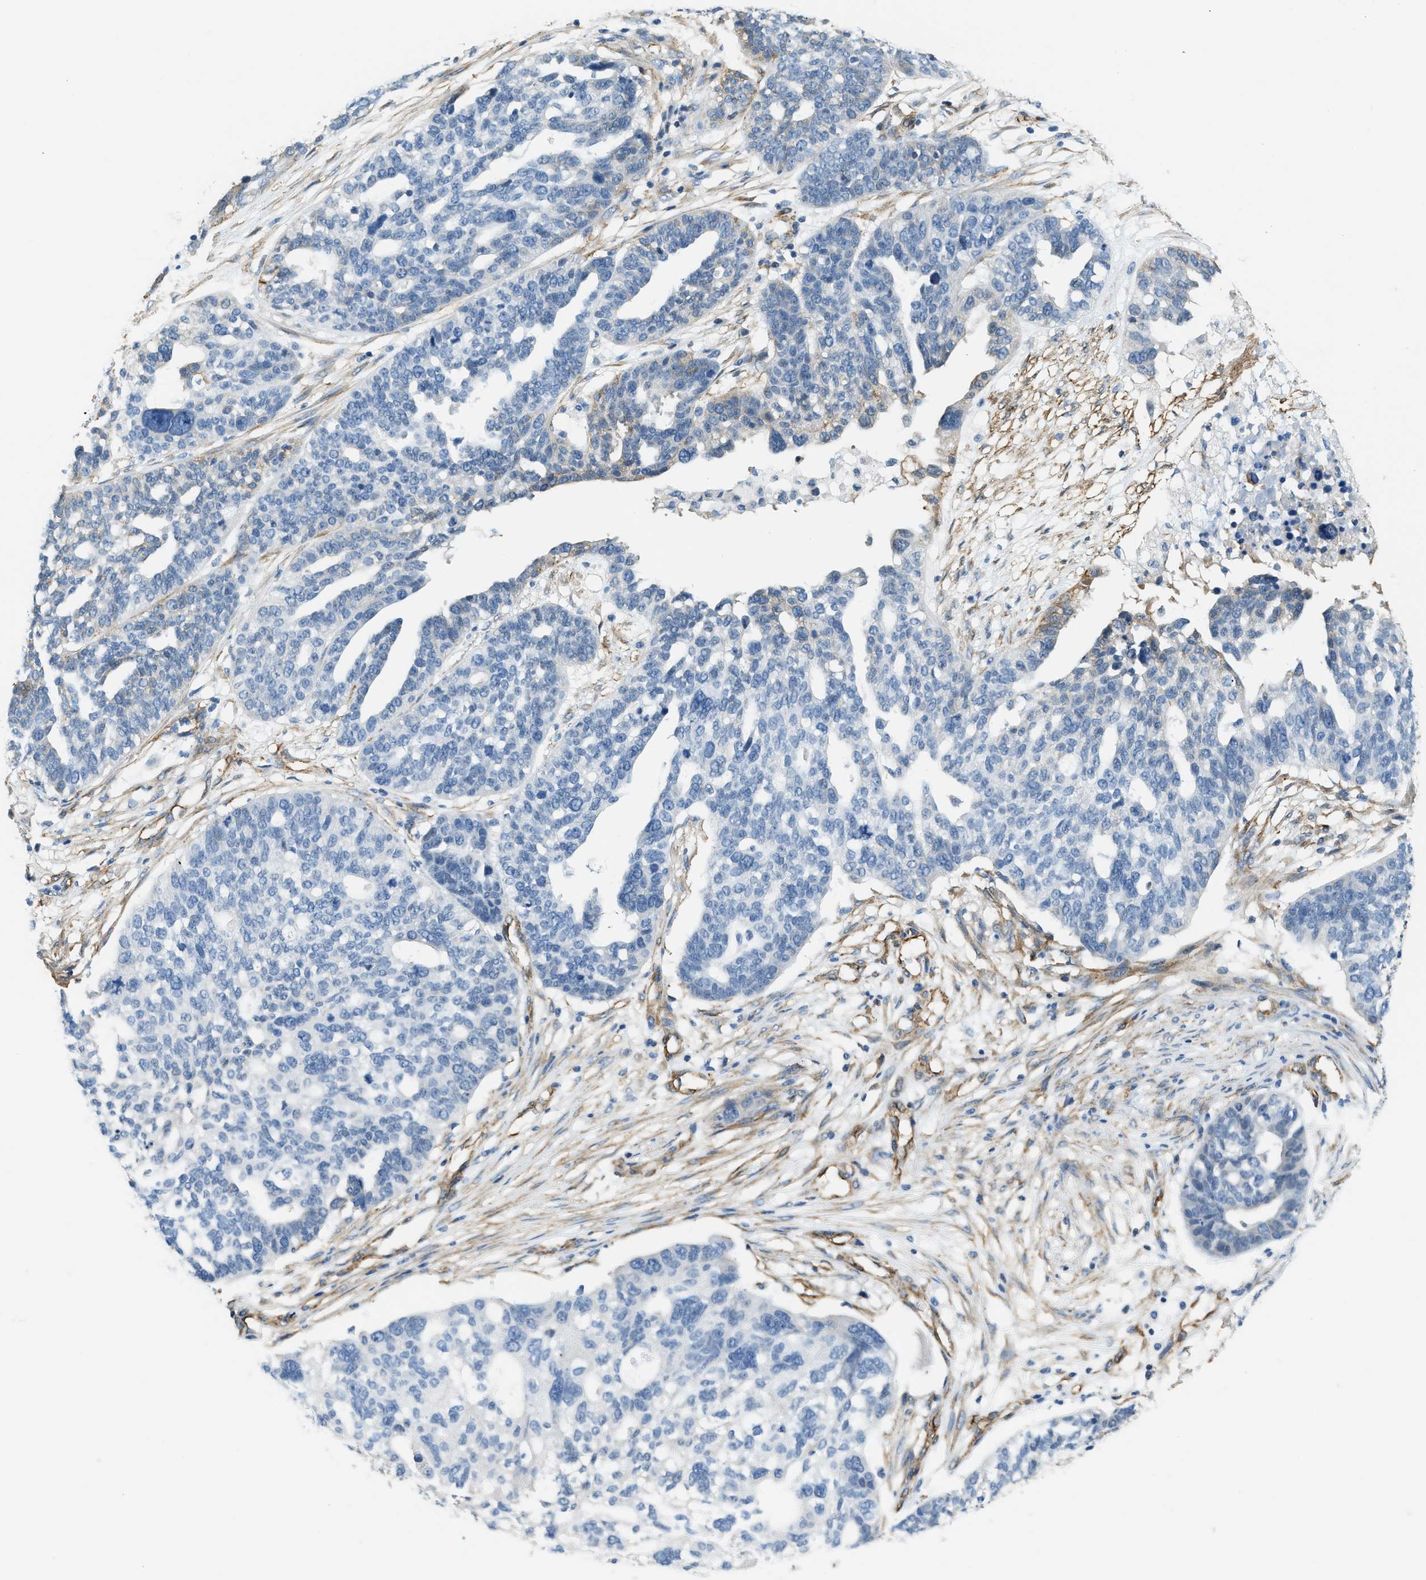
{"staining": {"intensity": "moderate", "quantity": "<25%", "location": "cytoplasmic/membranous"}, "tissue": "ovarian cancer", "cell_type": "Tumor cells", "image_type": "cancer", "snomed": [{"axis": "morphology", "description": "Cystadenocarcinoma, serous, NOS"}, {"axis": "topography", "description": "Ovary"}], "caption": "Protein expression by IHC shows moderate cytoplasmic/membranous staining in approximately <25% of tumor cells in ovarian cancer (serous cystadenocarcinoma).", "gene": "TMEM43", "patient": {"sex": "female", "age": 59}}